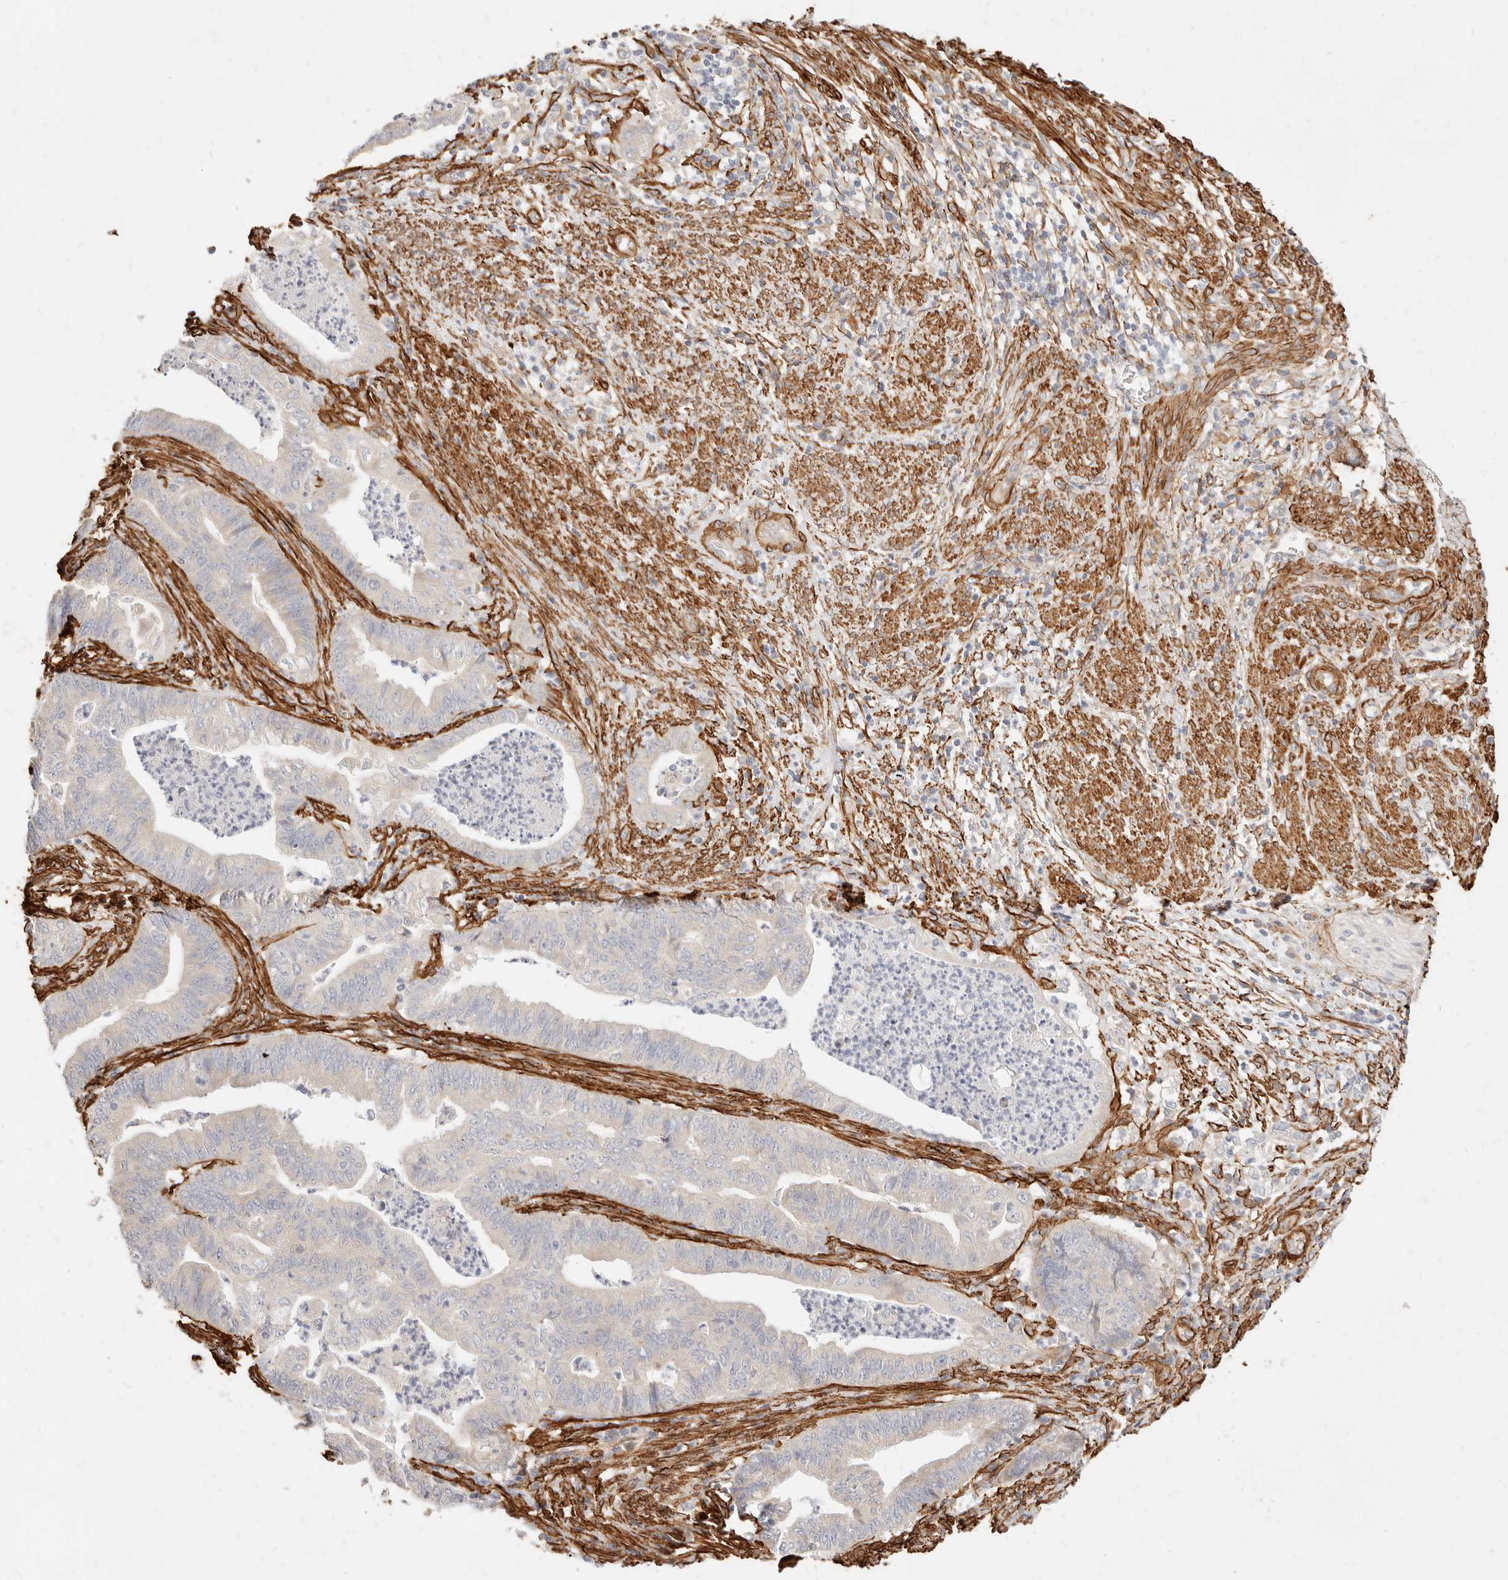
{"staining": {"intensity": "negative", "quantity": "none", "location": "none"}, "tissue": "endometrial cancer", "cell_type": "Tumor cells", "image_type": "cancer", "snomed": [{"axis": "morphology", "description": "Polyp, NOS"}, {"axis": "morphology", "description": "Adenocarcinoma, NOS"}, {"axis": "morphology", "description": "Adenoma, NOS"}, {"axis": "topography", "description": "Endometrium"}], "caption": "Image shows no protein expression in tumor cells of endometrial cancer tissue.", "gene": "TMTC2", "patient": {"sex": "female", "age": 79}}